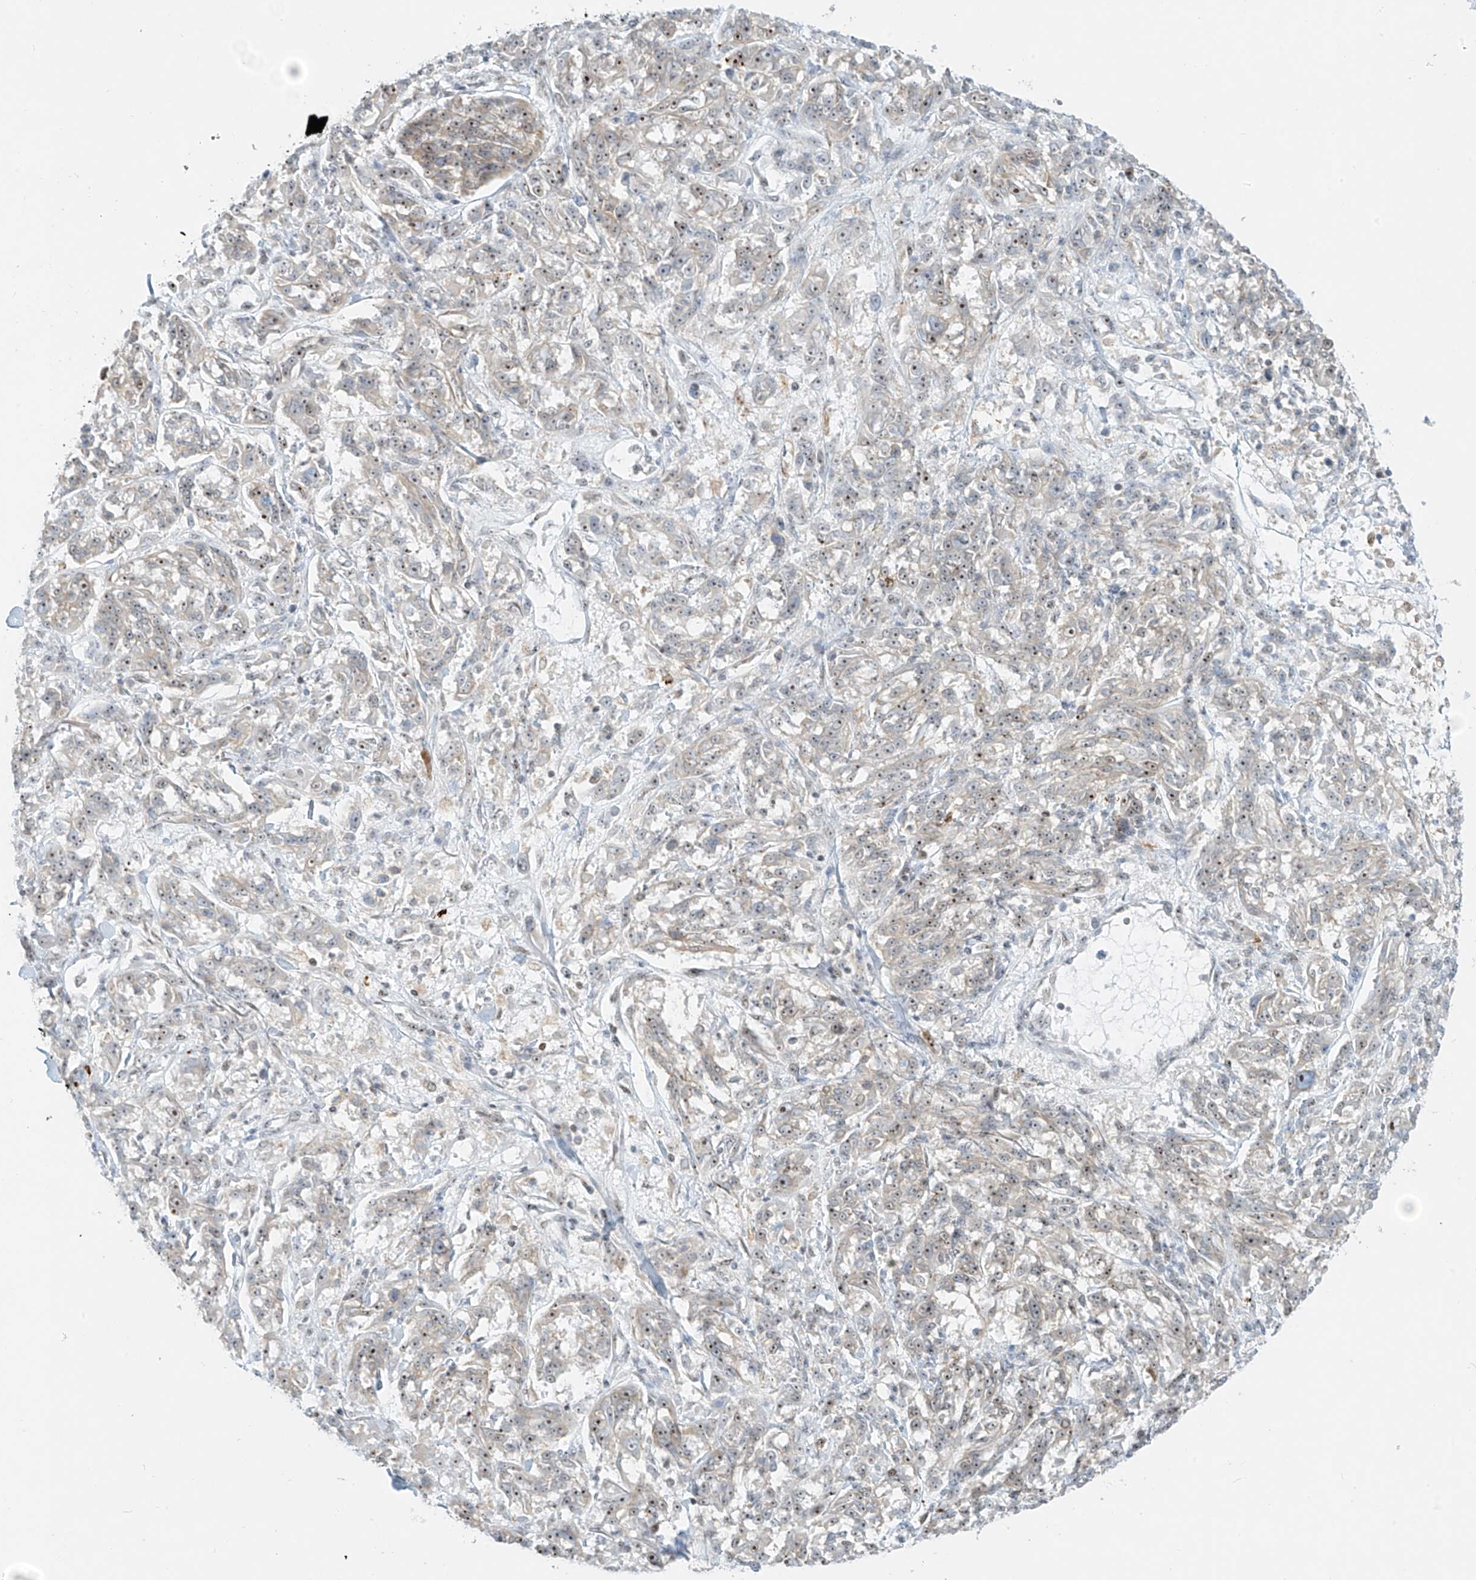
{"staining": {"intensity": "moderate", "quantity": "25%-75%", "location": "cytoplasmic/membranous,nuclear"}, "tissue": "melanoma", "cell_type": "Tumor cells", "image_type": "cancer", "snomed": [{"axis": "morphology", "description": "Malignant melanoma, NOS"}, {"axis": "topography", "description": "Skin"}], "caption": "Tumor cells demonstrate medium levels of moderate cytoplasmic/membranous and nuclear expression in approximately 25%-75% of cells in malignant melanoma. (DAB IHC with brightfield microscopy, high magnification).", "gene": "SAMD15", "patient": {"sex": "male", "age": 53}}